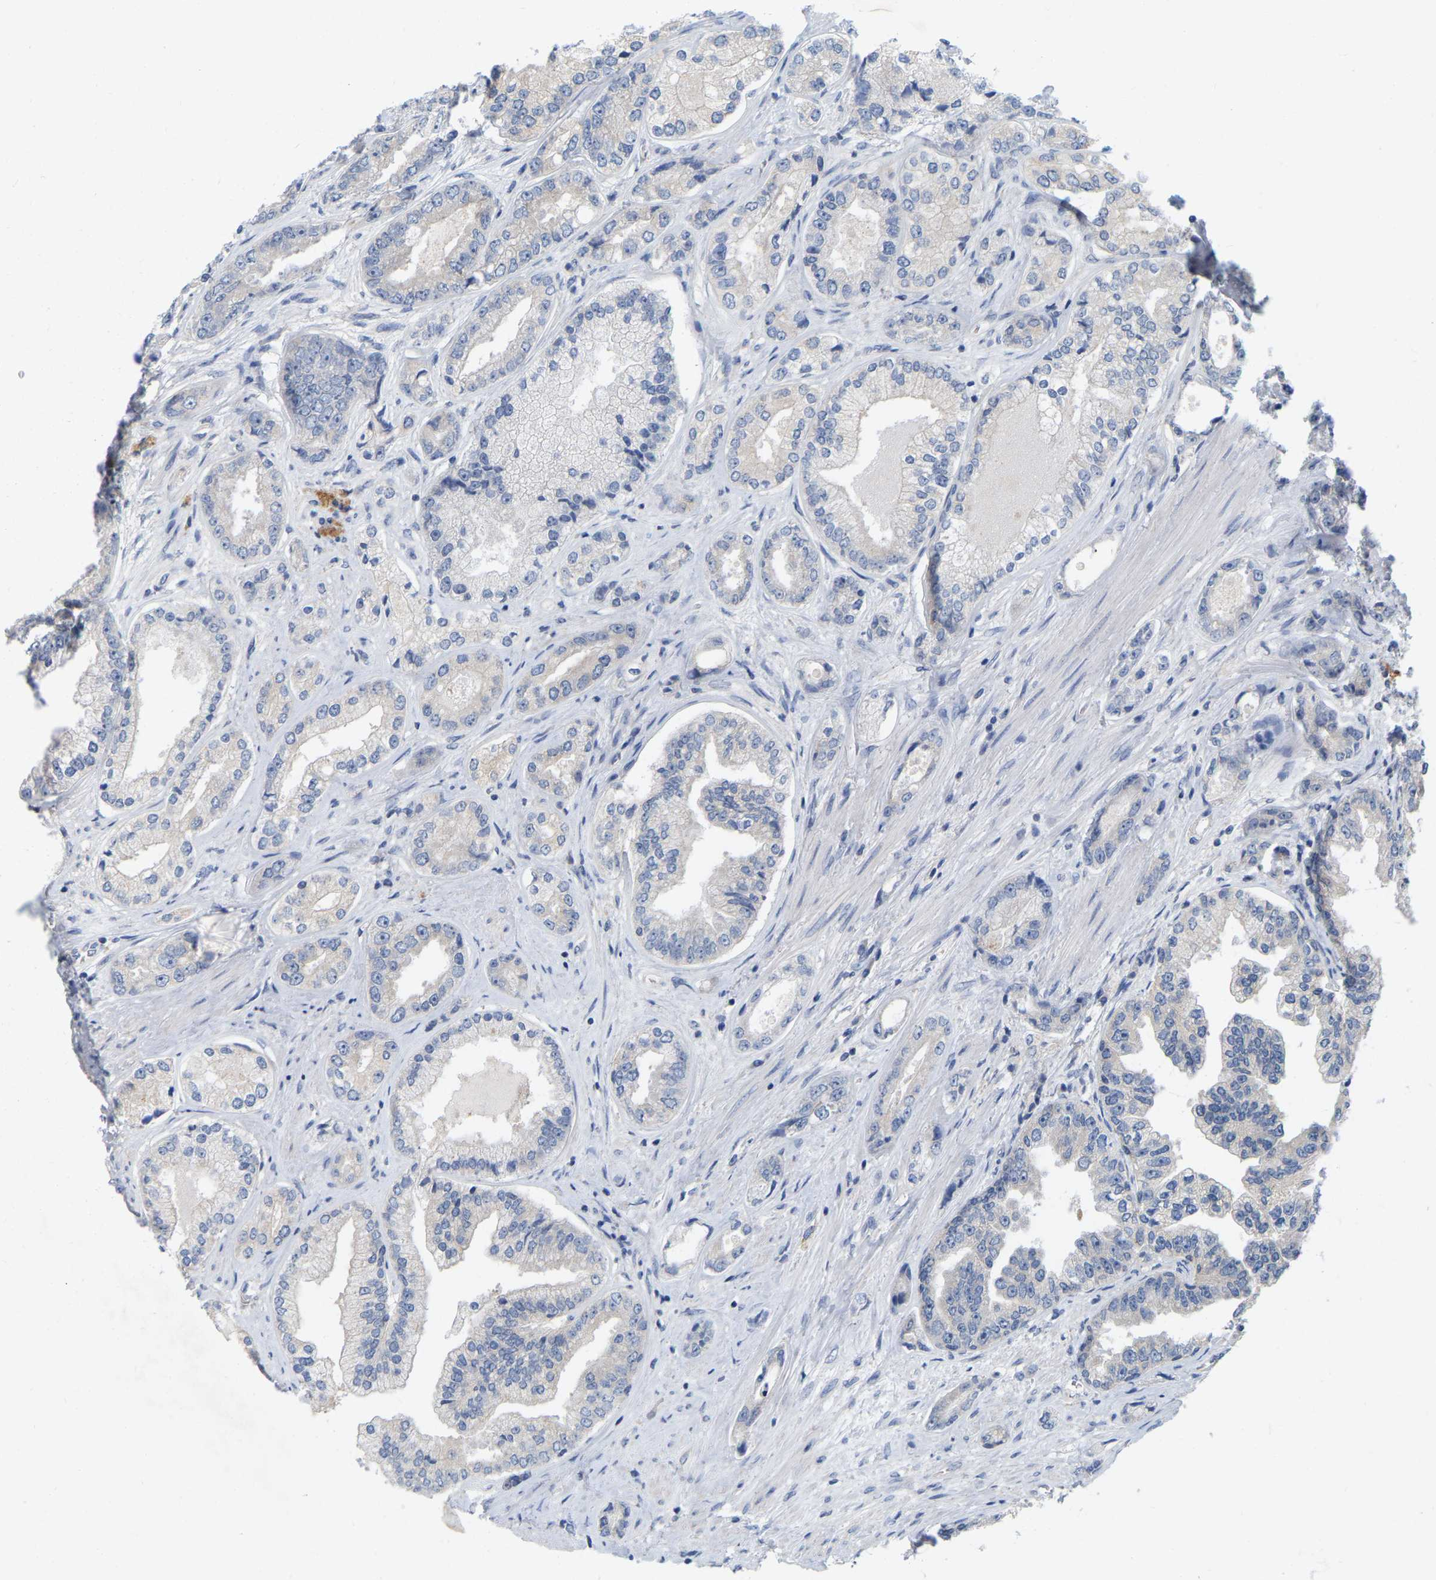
{"staining": {"intensity": "negative", "quantity": "none", "location": "none"}, "tissue": "prostate cancer", "cell_type": "Tumor cells", "image_type": "cancer", "snomed": [{"axis": "morphology", "description": "Adenocarcinoma, High grade"}, {"axis": "topography", "description": "Prostate"}], "caption": "Tumor cells are negative for protein expression in human prostate cancer (high-grade adenocarcinoma).", "gene": "WIPI2", "patient": {"sex": "male", "age": 61}}